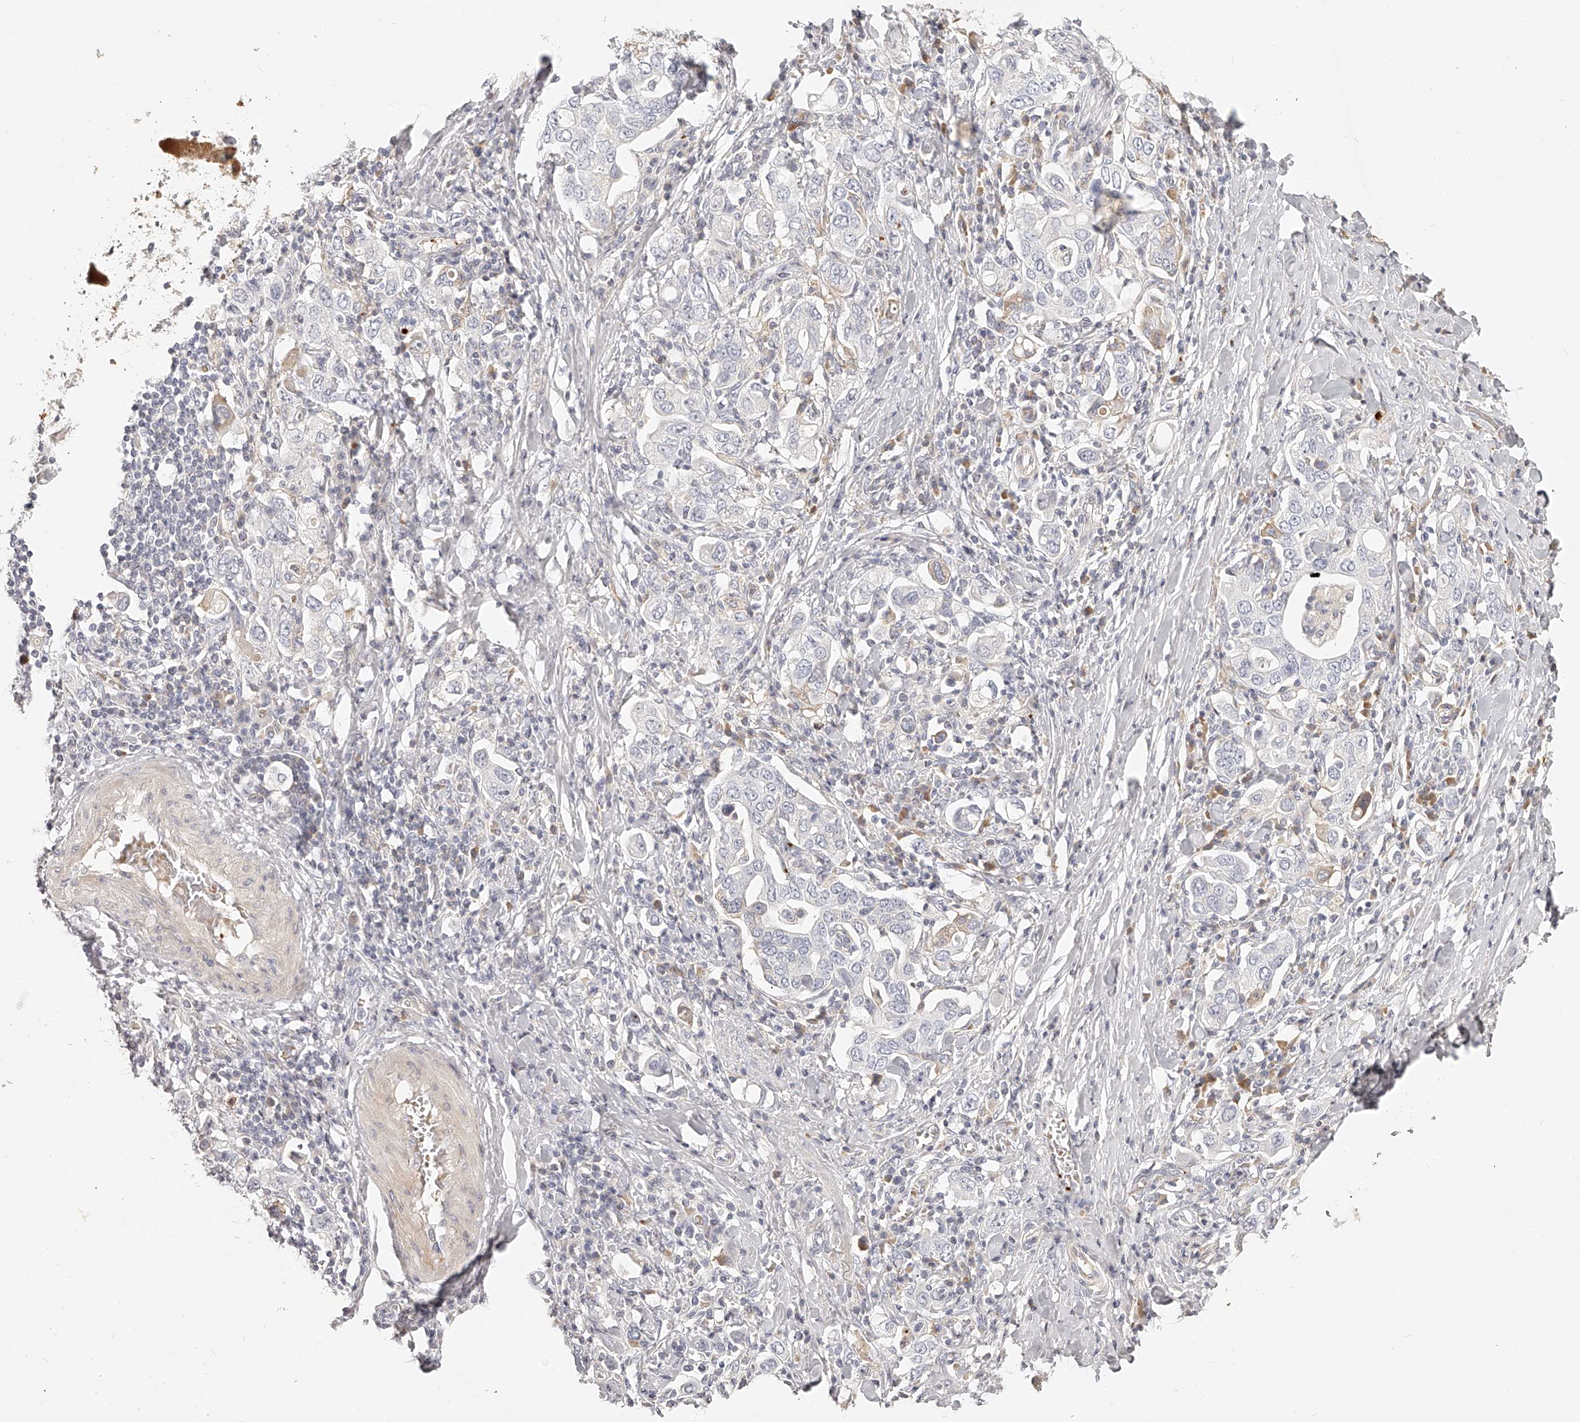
{"staining": {"intensity": "negative", "quantity": "none", "location": "none"}, "tissue": "stomach cancer", "cell_type": "Tumor cells", "image_type": "cancer", "snomed": [{"axis": "morphology", "description": "Adenocarcinoma, NOS"}, {"axis": "topography", "description": "Stomach, upper"}], "caption": "An image of human stomach adenocarcinoma is negative for staining in tumor cells. (Immunohistochemistry, brightfield microscopy, high magnification).", "gene": "ITGB3", "patient": {"sex": "male", "age": 62}}